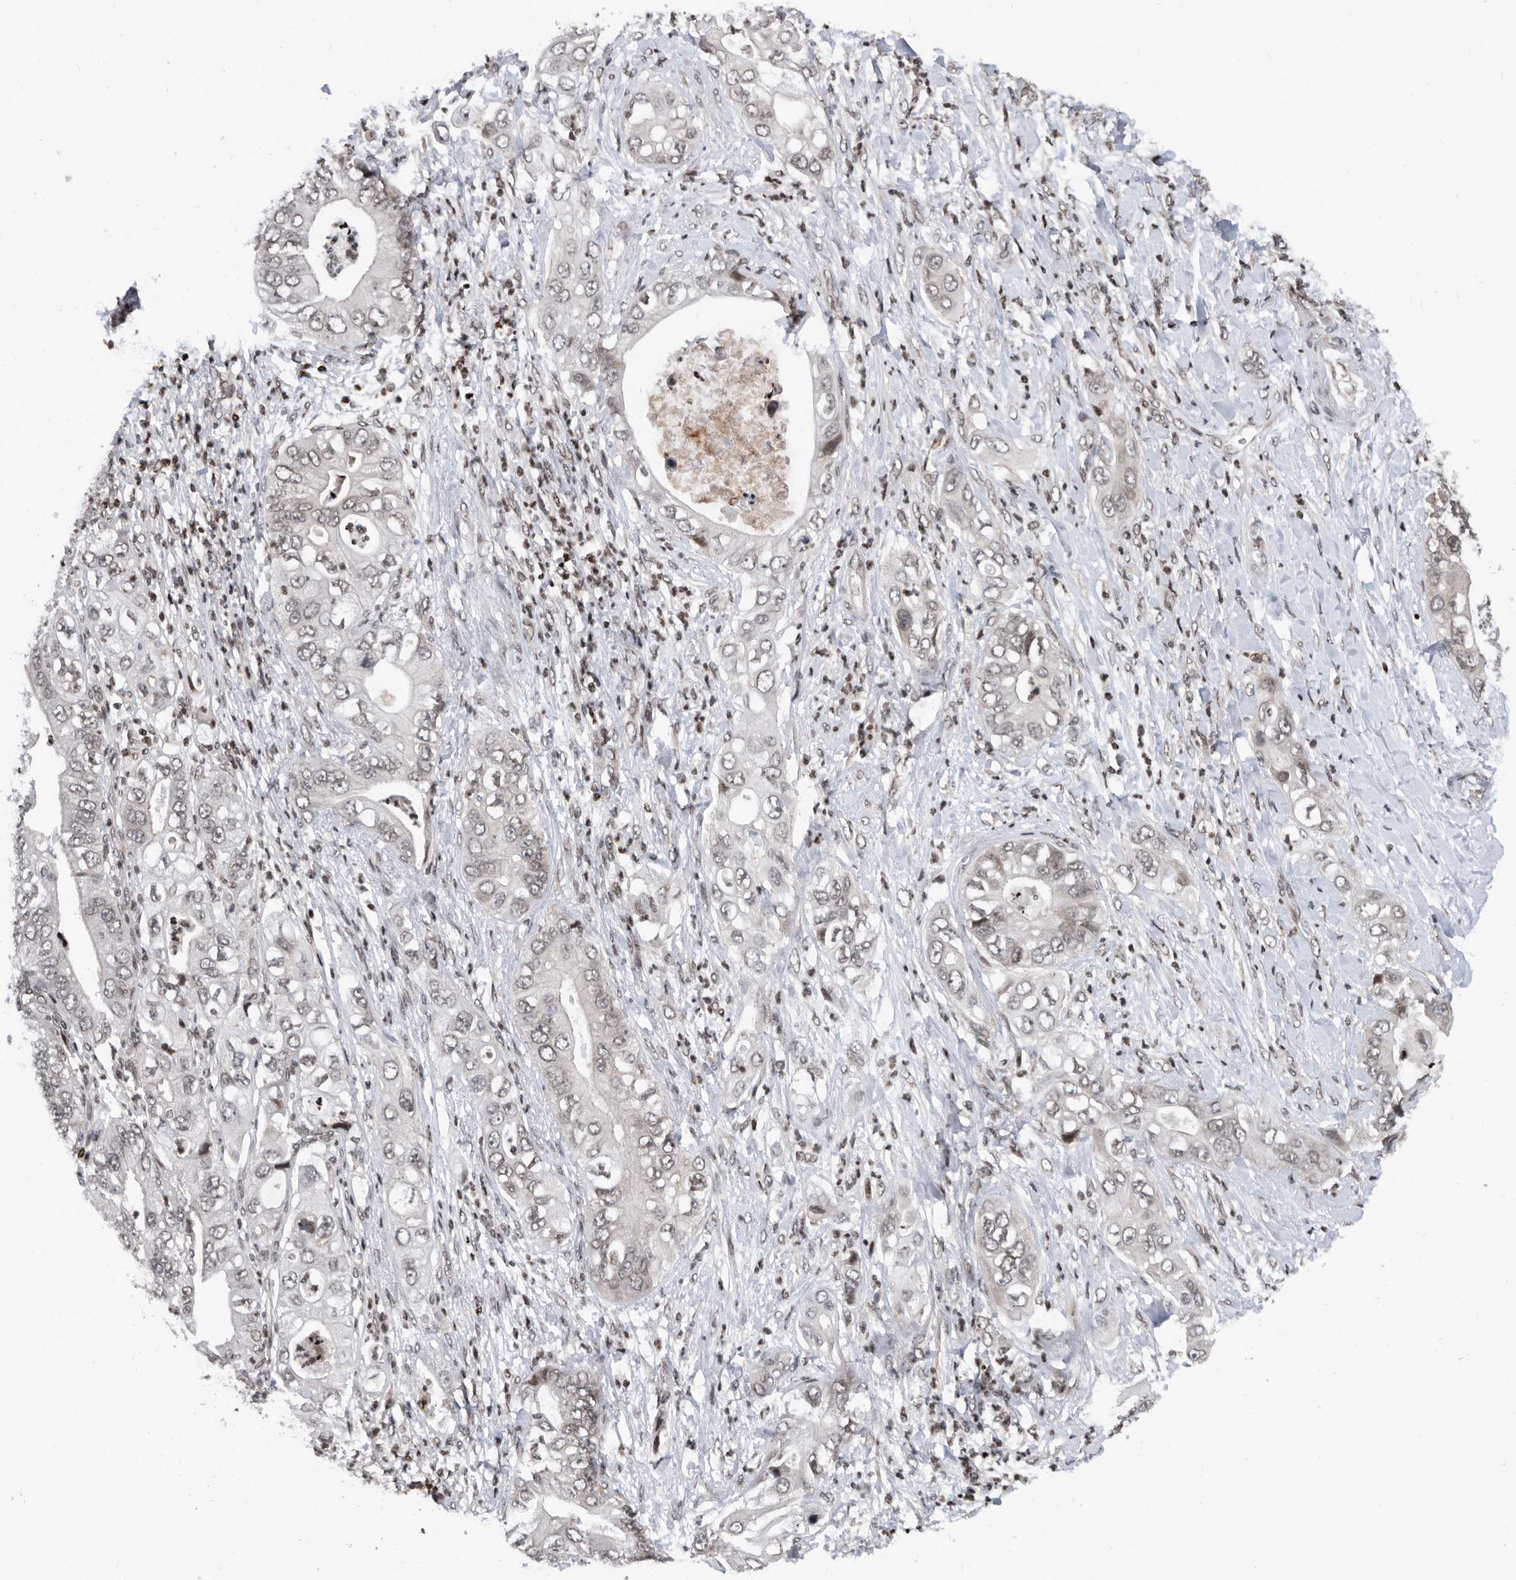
{"staining": {"intensity": "weak", "quantity": "<25%", "location": "nuclear"}, "tissue": "pancreatic cancer", "cell_type": "Tumor cells", "image_type": "cancer", "snomed": [{"axis": "morphology", "description": "Adenocarcinoma, NOS"}, {"axis": "topography", "description": "Pancreas"}], "caption": "Immunohistochemistry (IHC) photomicrograph of neoplastic tissue: human pancreatic adenocarcinoma stained with DAB (3,3'-diaminobenzidine) demonstrates no significant protein staining in tumor cells. (DAB (3,3'-diaminobenzidine) IHC, high magnification).", "gene": "SNRNP48", "patient": {"sex": "female", "age": 78}}